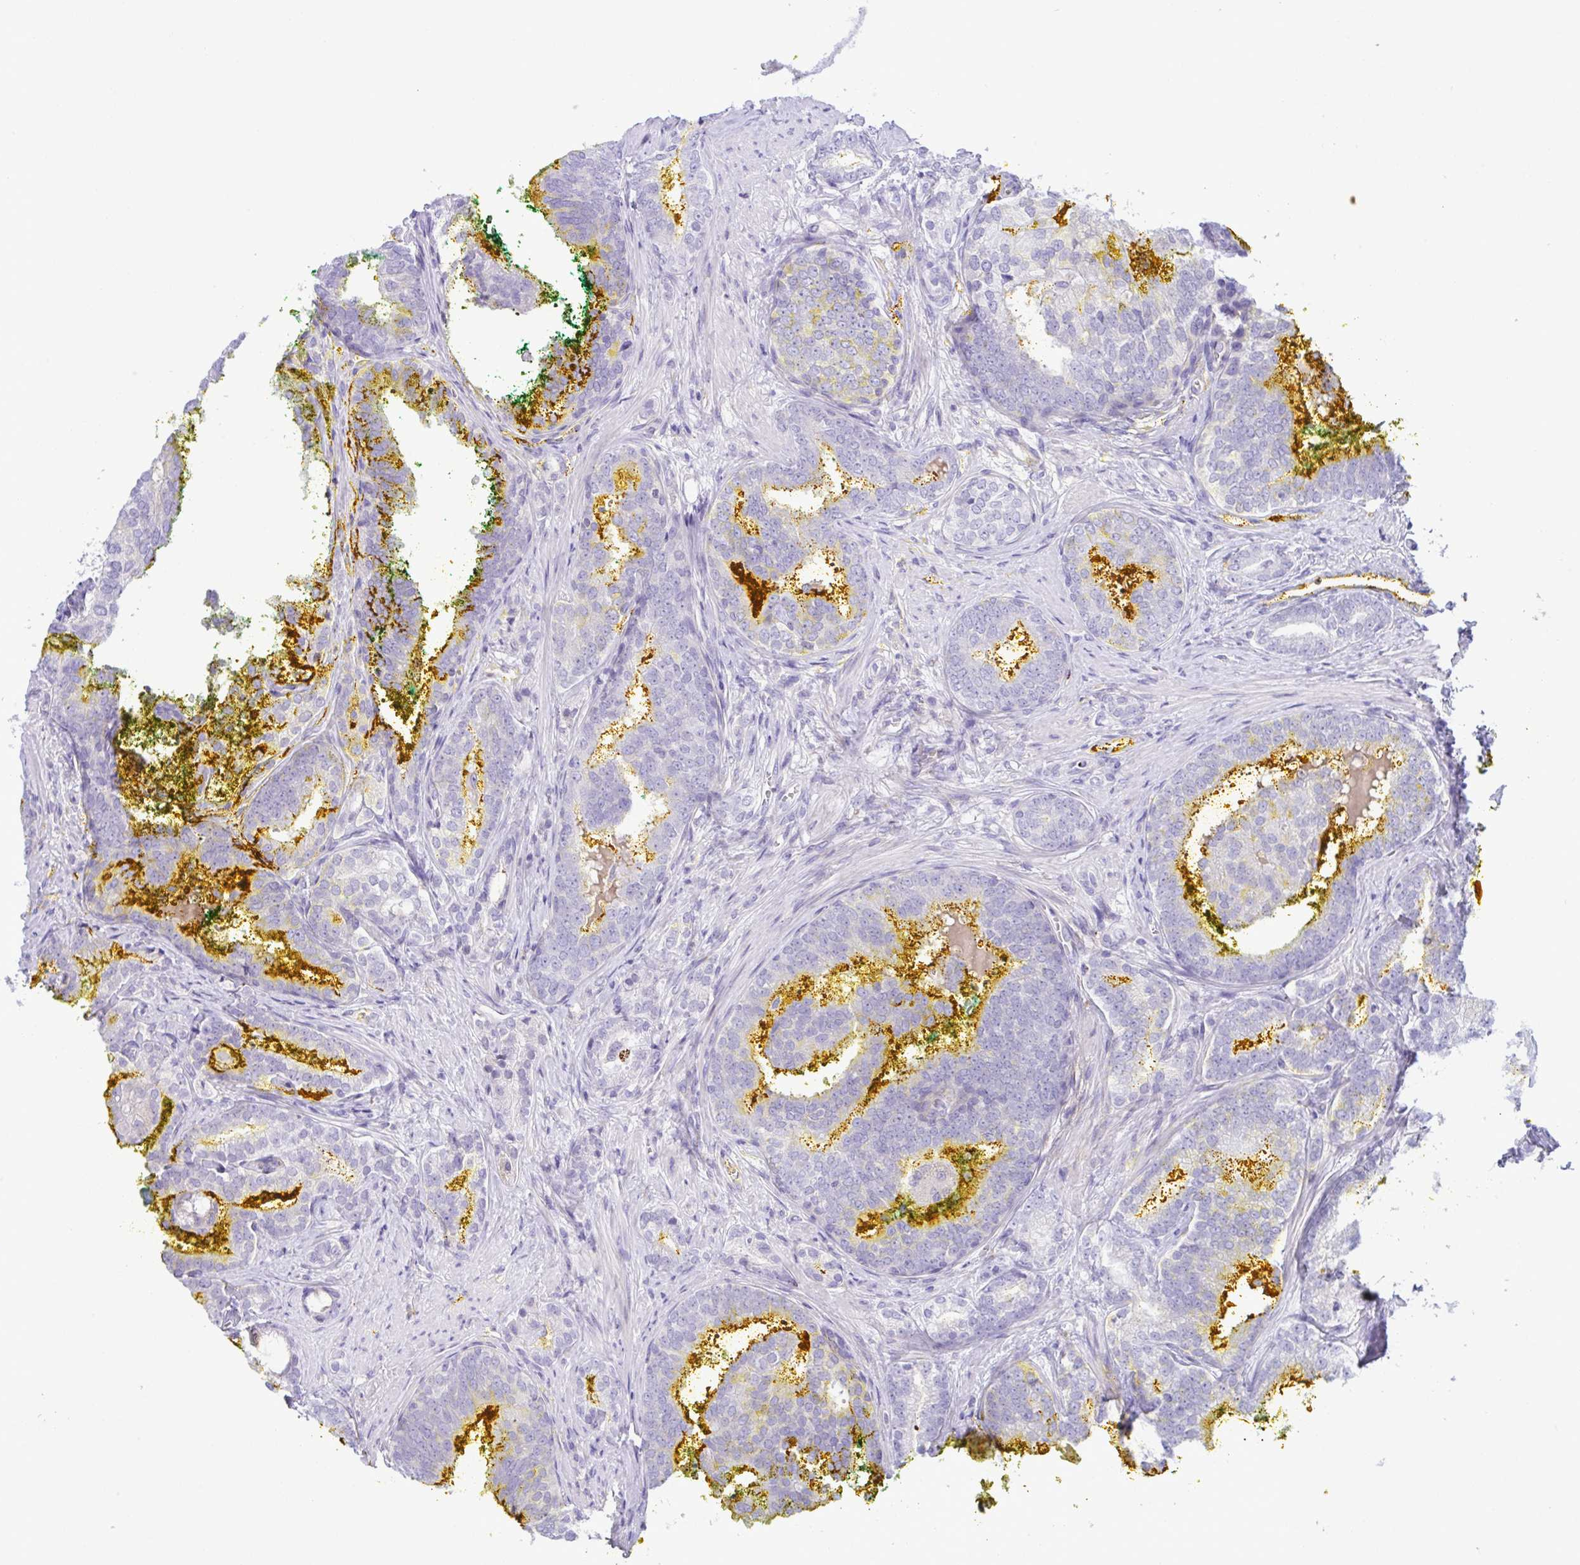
{"staining": {"intensity": "negative", "quantity": "none", "location": "none"}, "tissue": "prostate cancer", "cell_type": "Tumor cells", "image_type": "cancer", "snomed": [{"axis": "morphology", "description": "Adenocarcinoma, High grade"}, {"axis": "topography", "description": "Prostate"}], "caption": "This is an immunohistochemistry micrograph of human prostate cancer (adenocarcinoma (high-grade)). There is no expression in tumor cells.", "gene": "SREBF1", "patient": {"sex": "male", "age": 72}}